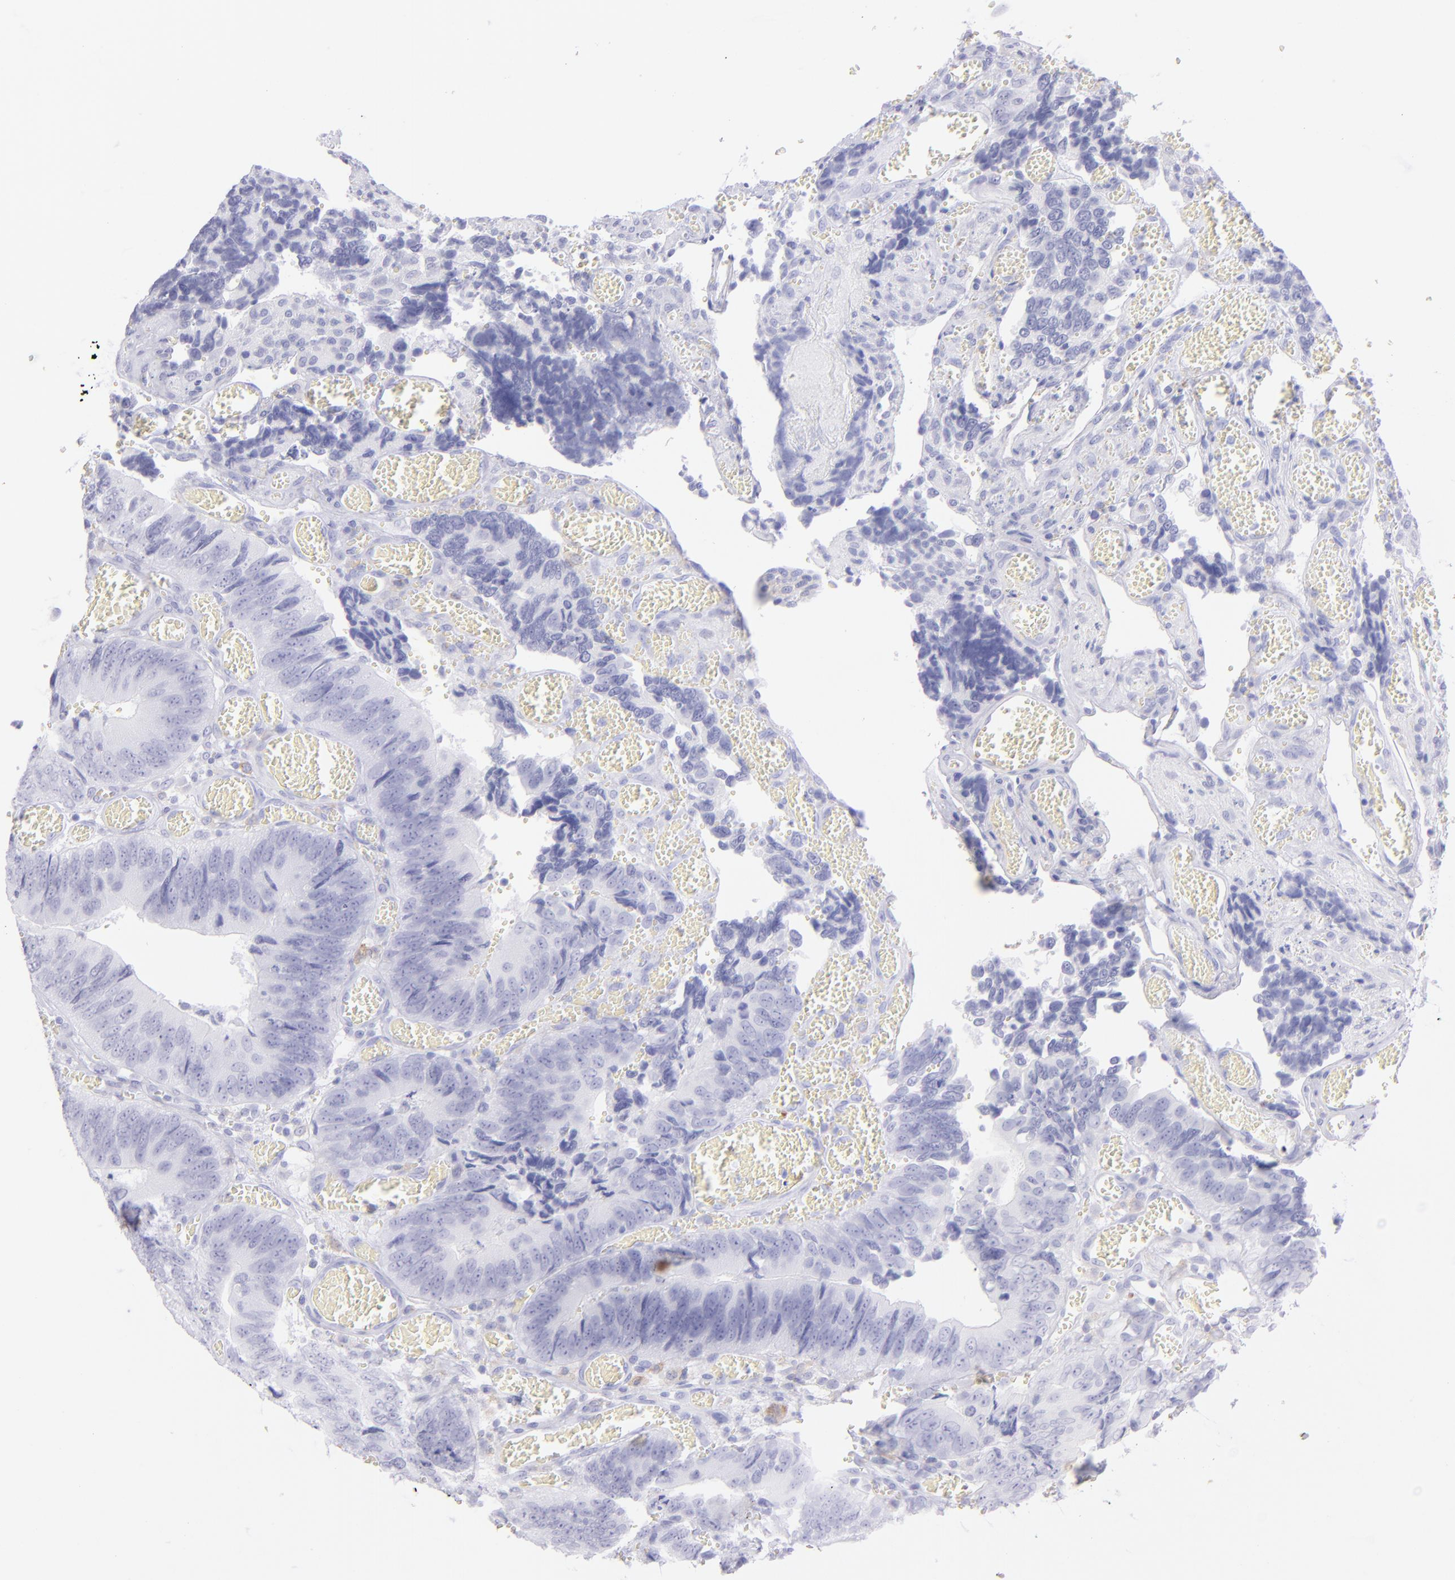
{"staining": {"intensity": "negative", "quantity": "none", "location": "none"}, "tissue": "colorectal cancer", "cell_type": "Tumor cells", "image_type": "cancer", "snomed": [{"axis": "morphology", "description": "Adenocarcinoma, NOS"}, {"axis": "topography", "description": "Colon"}], "caption": "This is an IHC photomicrograph of human colorectal adenocarcinoma. There is no expression in tumor cells.", "gene": "CD72", "patient": {"sex": "male", "age": 72}}